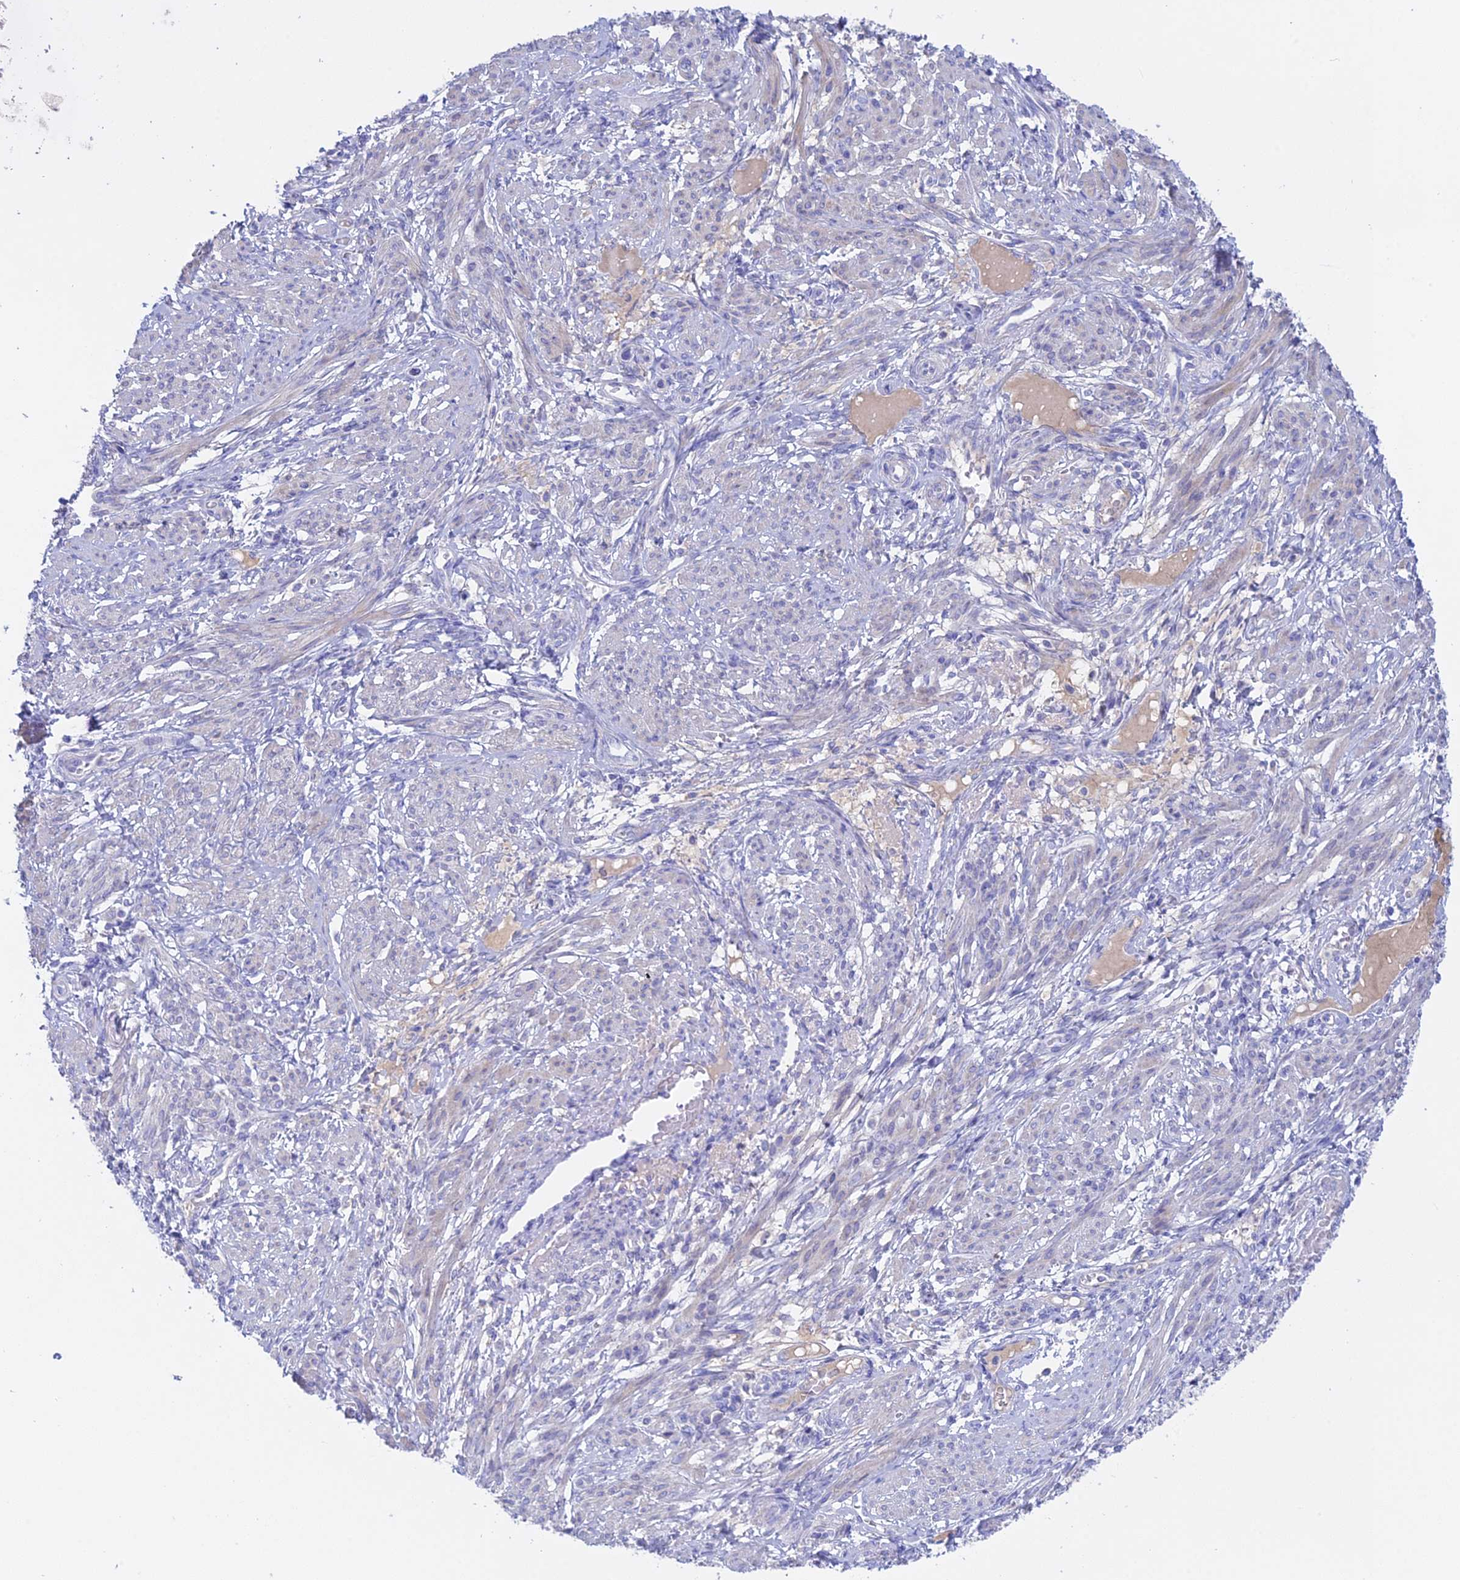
{"staining": {"intensity": "negative", "quantity": "none", "location": "none"}, "tissue": "smooth muscle", "cell_type": "Smooth muscle cells", "image_type": "normal", "snomed": [{"axis": "morphology", "description": "Normal tissue, NOS"}, {"axis": "topography", "description": "Smooth muscle"}], "caption": "Micrograph shows no significant protein staining in smooth muscle cells of normal smooth muscle.", "gene": "ADGRA1", "patient": {"sex": "female", "age": 39}}